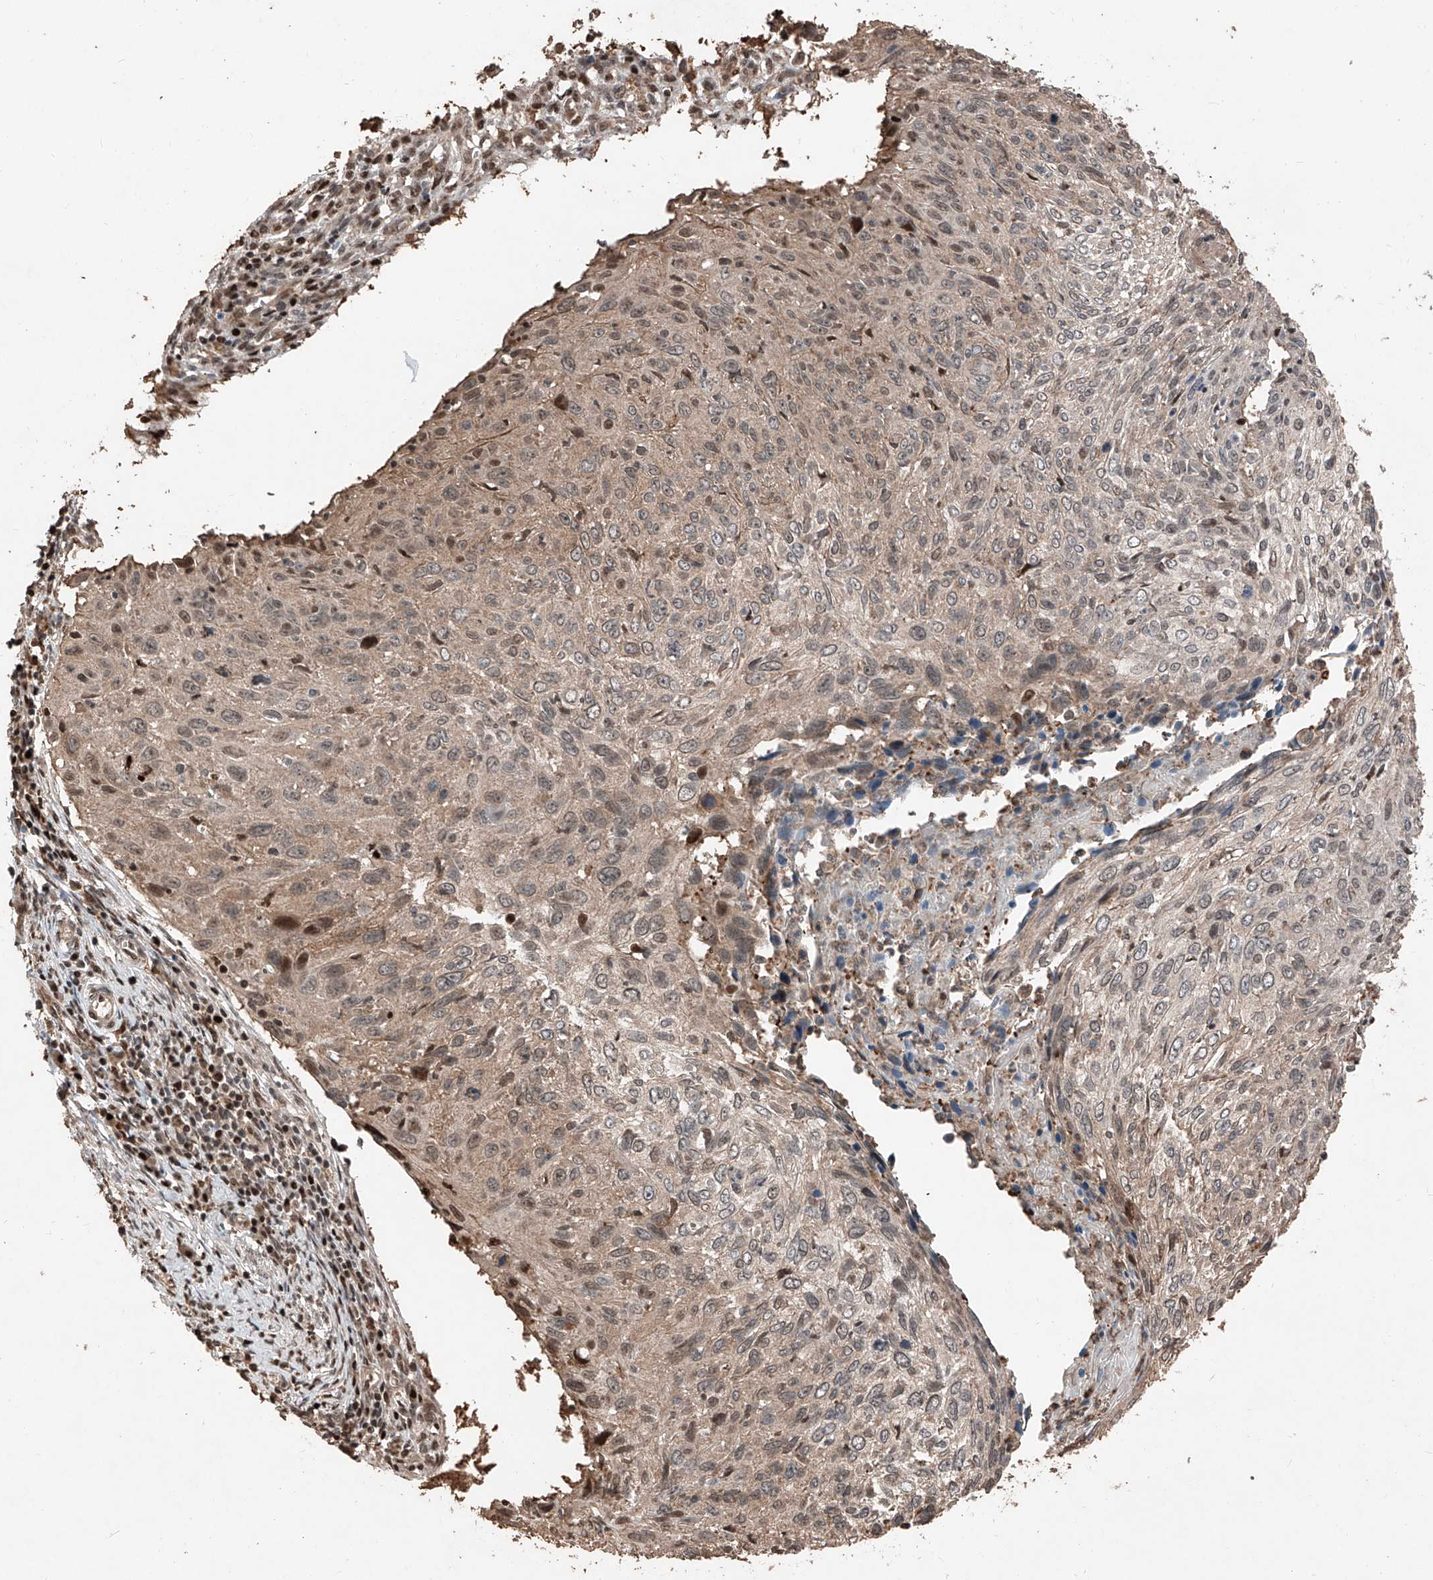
{"staining": {"intensity": "weak", "quantity": "25%-75%", "location": "cytoplasmic/membranous,nuclear"}, "tissue": "cervical cancer", "cell_type": "Tumor cells", "image_type": "cancer", "snomed": [{"axis": "morphology", "description": "Squamous cell carcinoma, NOS"}, {"axis": "topography", "description": "Cervix"}], "caption": "About 25%-75% of tumor cells in human cervical cancer (squamous cell carcinoma) demonstrate weak cytoplasmic/membranous and nuclear protein expression as visualized by brown immunohistochemical staining.", "gene": "RMND1", "patient": {"sex": "female", "age": 51}}